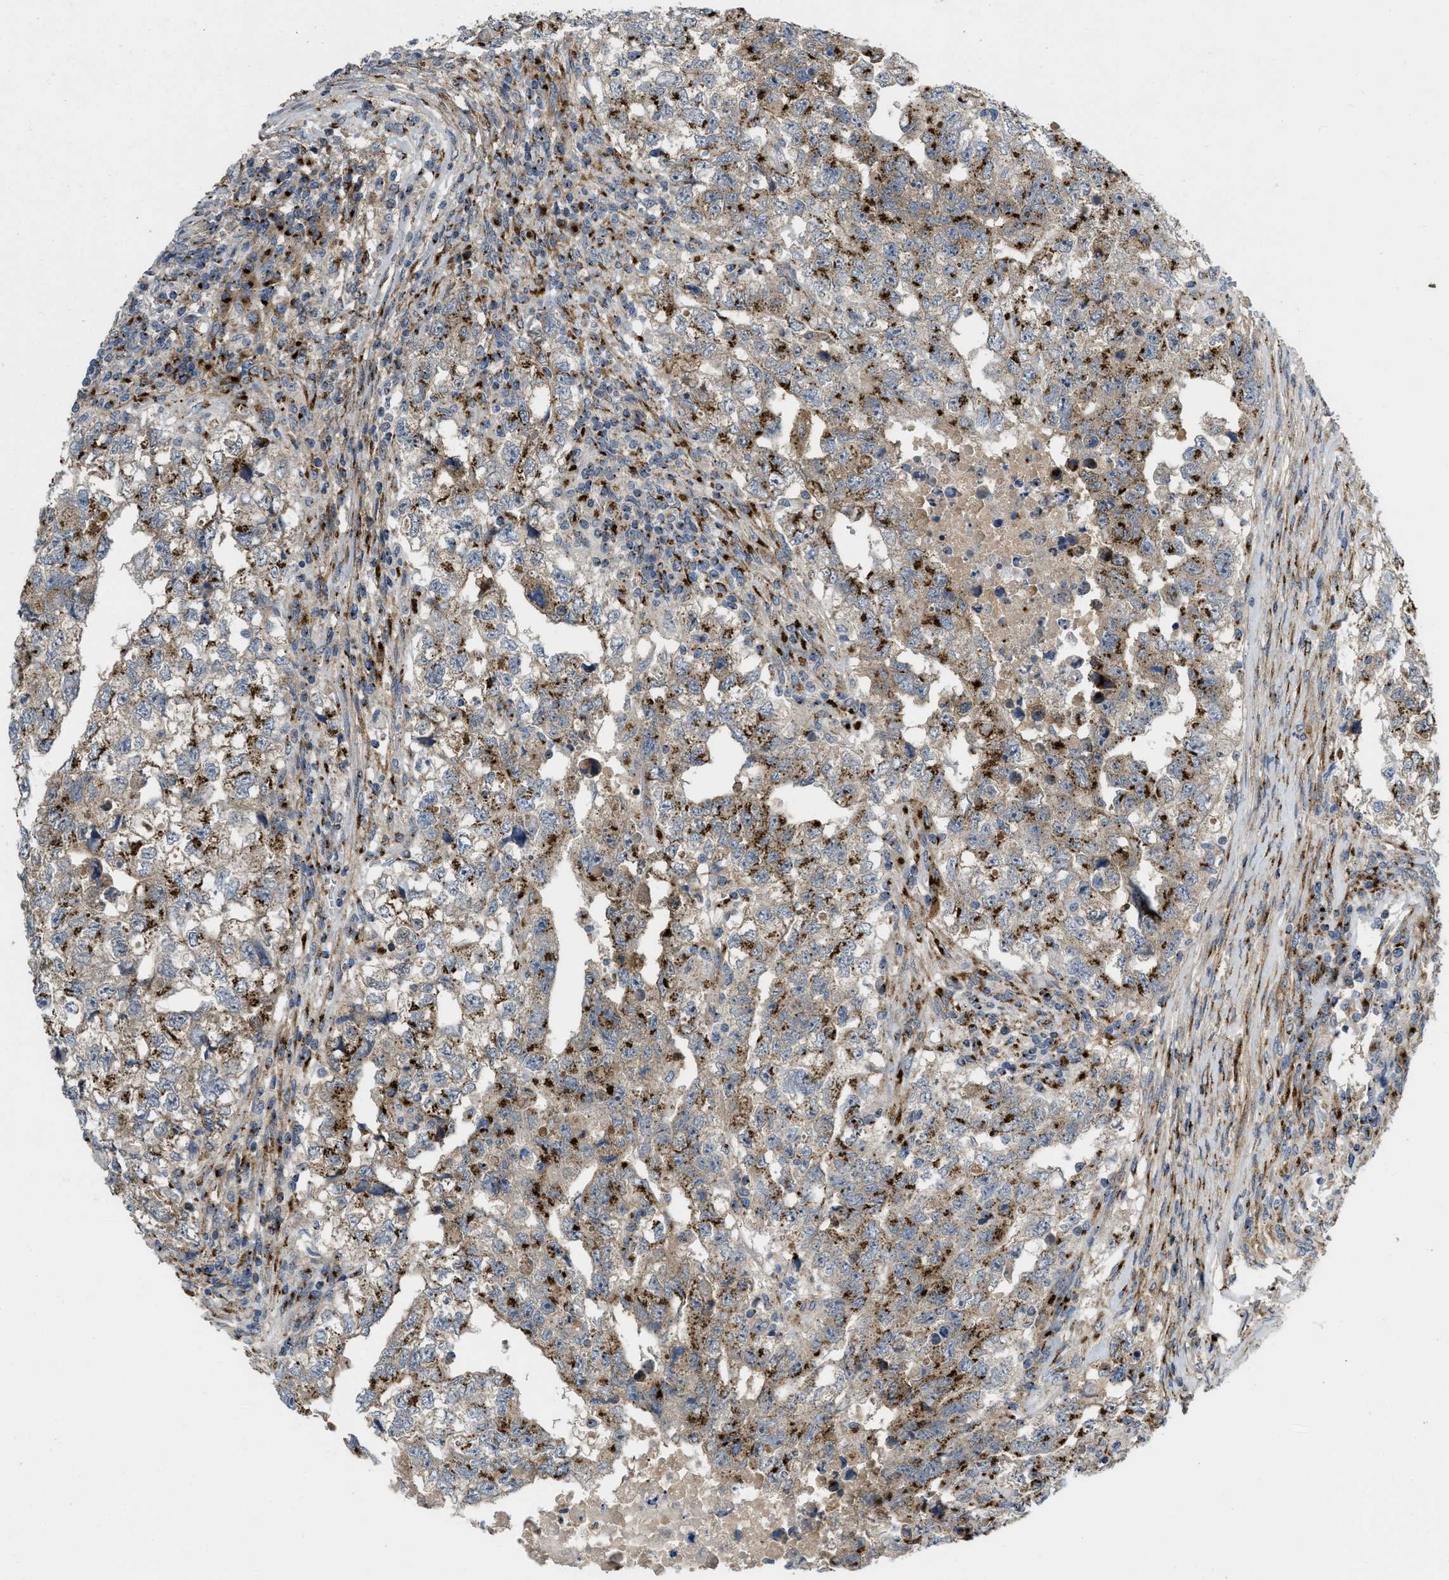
{"staining": {"intensity": "moderate", "quantity": "25%-75%", "location": "cytoplasmic/membranous"}, "tissue": "testis cancer", "cell_type": "Tumor cells", "image_type": "cancer", "snomed": [{"axis": "morphology", "description": "Carcinoma, Embryonal, NOS"}, {"axis": "topography", "description": "Testis"}], "caption": "About 25%-75% of tumor cells in human testis embryonal carcinoma demonstrate moderate cytoplasmic/membranous protein positivity as visualized by brown immunohistochemical staining.", "gene": "ZNF70", "patient": {"sex": "male", "age": 36}}